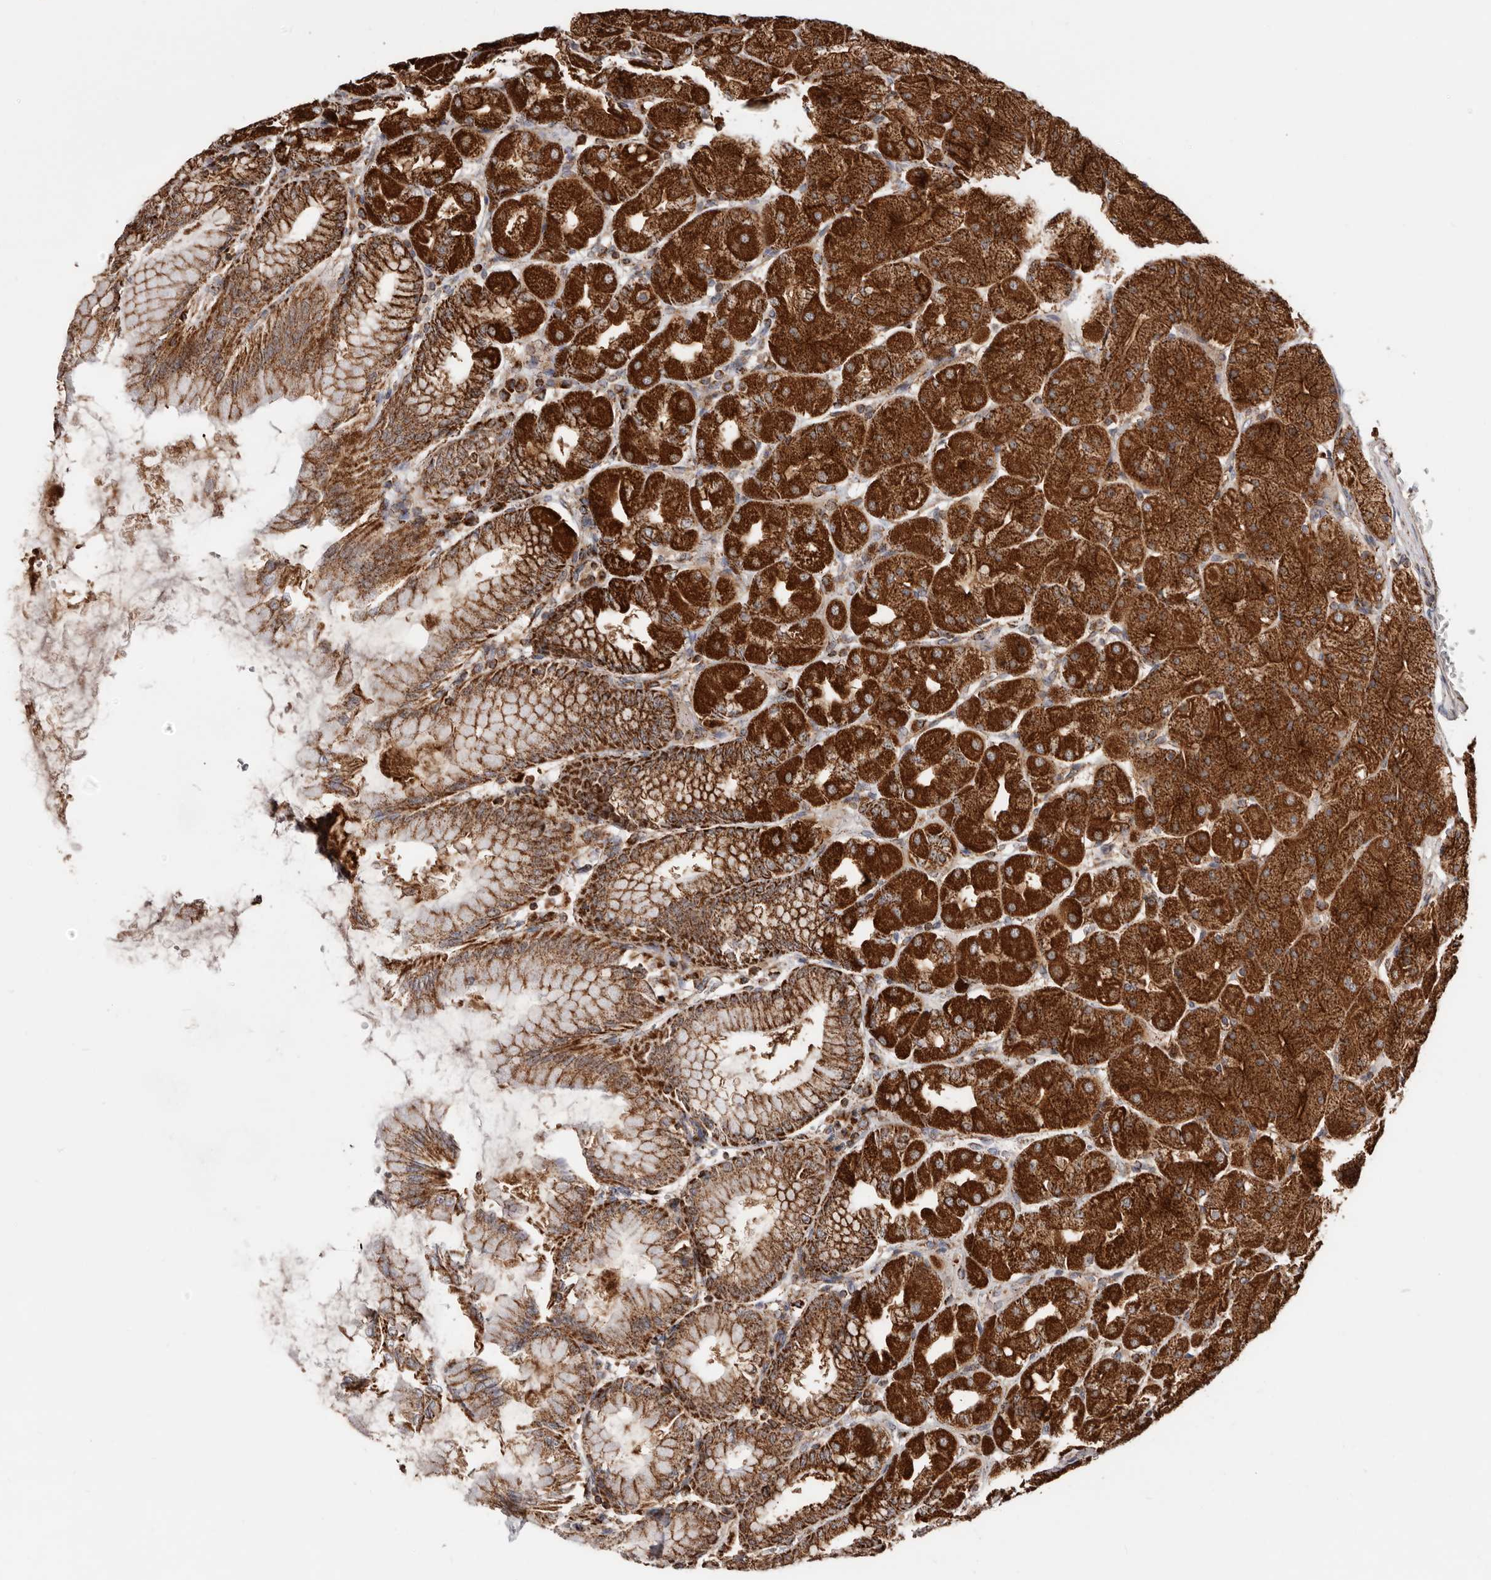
{"staining": {"intensity": "strong", "quantity": ">75%", "location": "cytoplasmic/membranous"}, "tissue": "stomach", "cell_type": "Glandular cells", "image_type": "normal", "snomed": [{"axis": "morphology", "description": "Normal tissue, NOS"}, {"axis": "topography", "description": "Stomach, upper"}], "caption": "IHC (DAB (3,3'-diaminobenzidine)) staining of benign stomach reveals strong cytoplasmic/membranous protein staining in approximately >75% of glandular cells.", "gene": "PRKACB", "patient": {"sex": "female", "age": 56}}